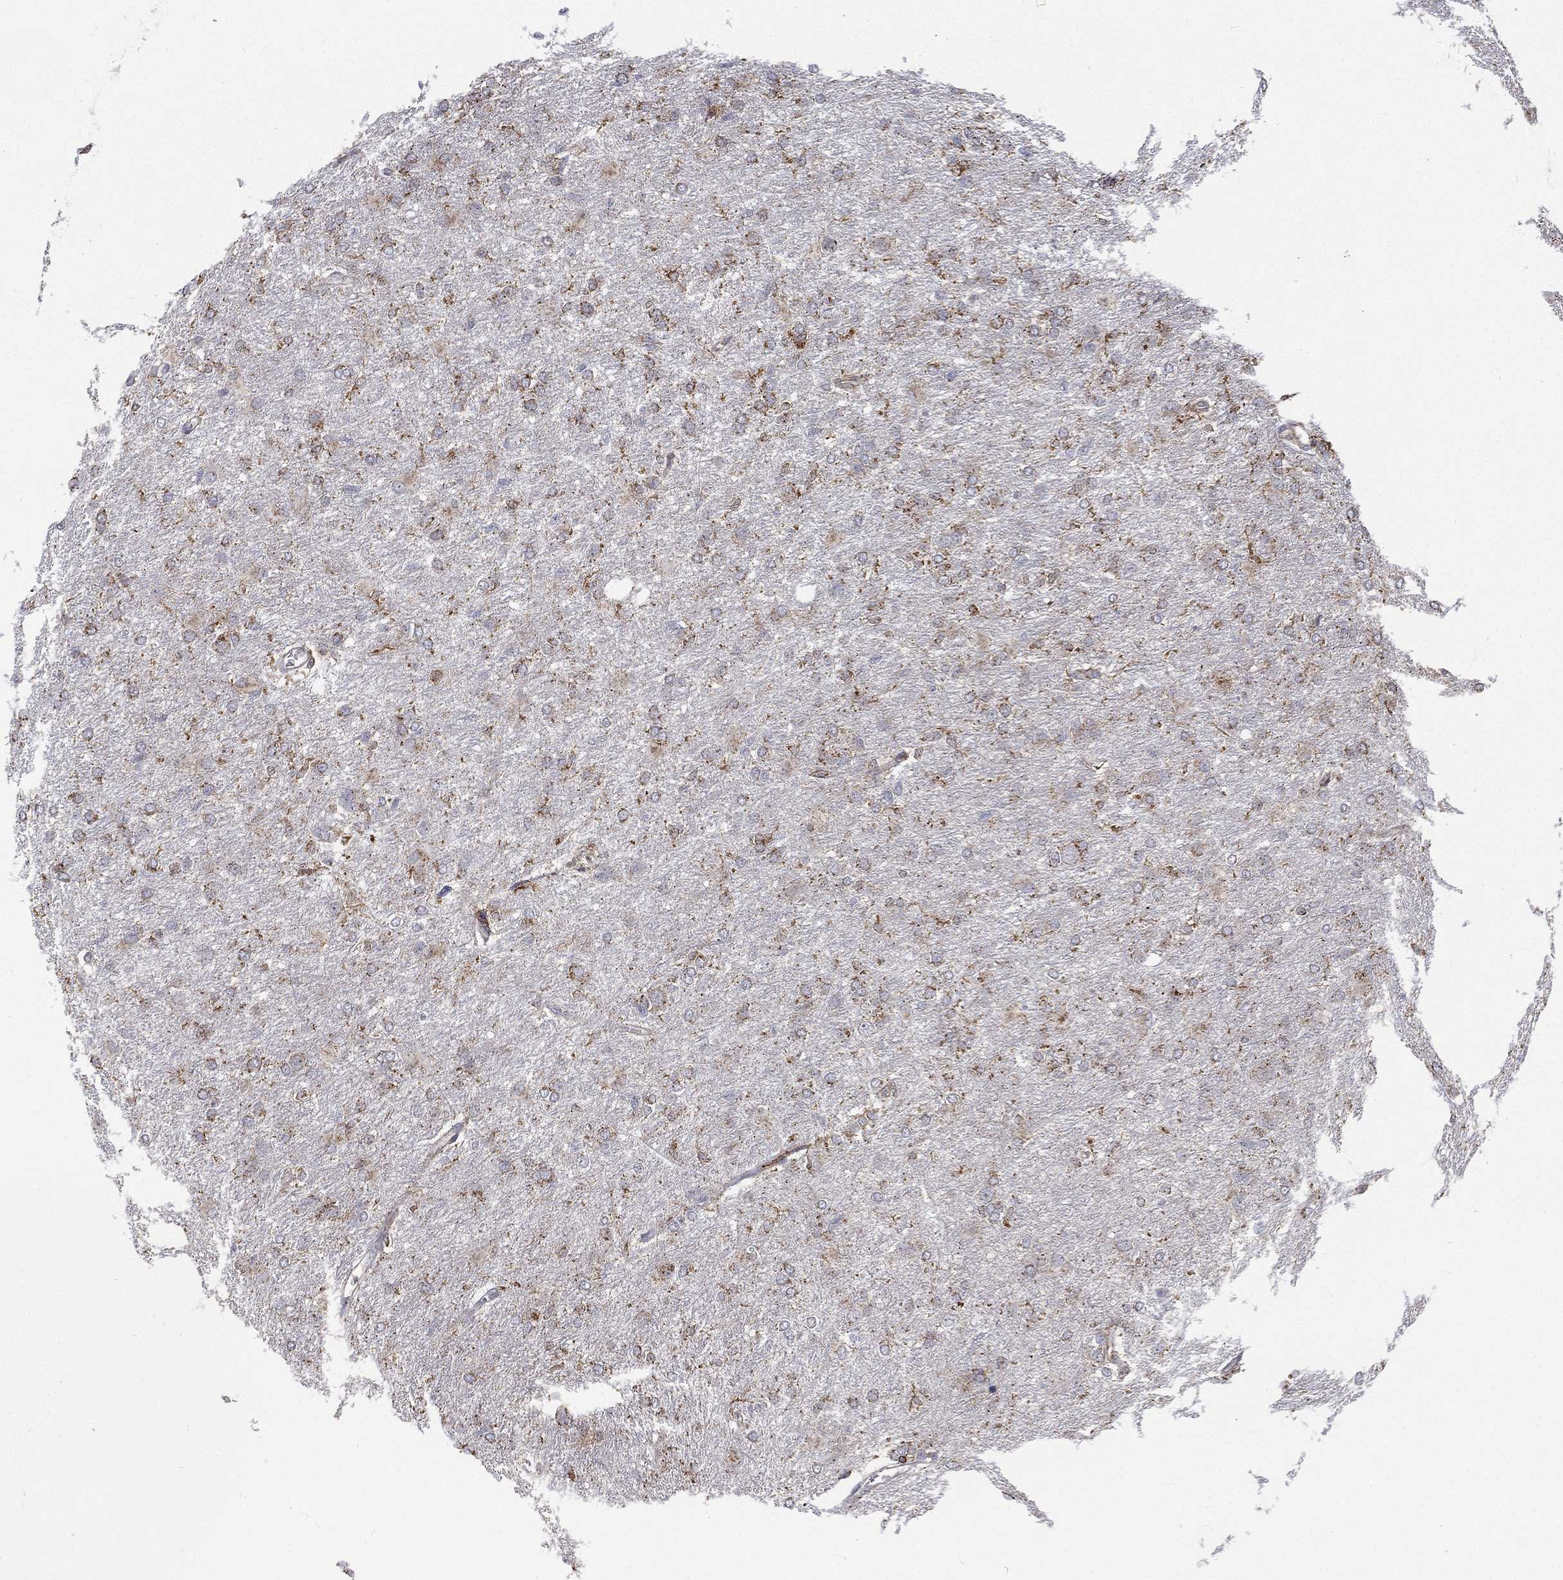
{"staining": {"intensity": "strong", "quantity": "<25%", "location": "cytoplasmic/membranous"}, "tissue": "glioma", "cell_type": "Tumor cells", "image_type": "cancer", "snomed": [{"axis": "morphology", "description": "Glioma, malignant, High grade"}, {"axis": "topography", "description": "Brain"}], "caption": "Tumor cells reveal medium levels of strong cytoplasmic/membranous positivity in approximately <25% of cells in human malignant glioma (high-grade). Ihc stains the protein of interest in brown and the nuclei are stained blue.", "gene": "RIN3", "patient": {"sex": "male", "age": 68}}